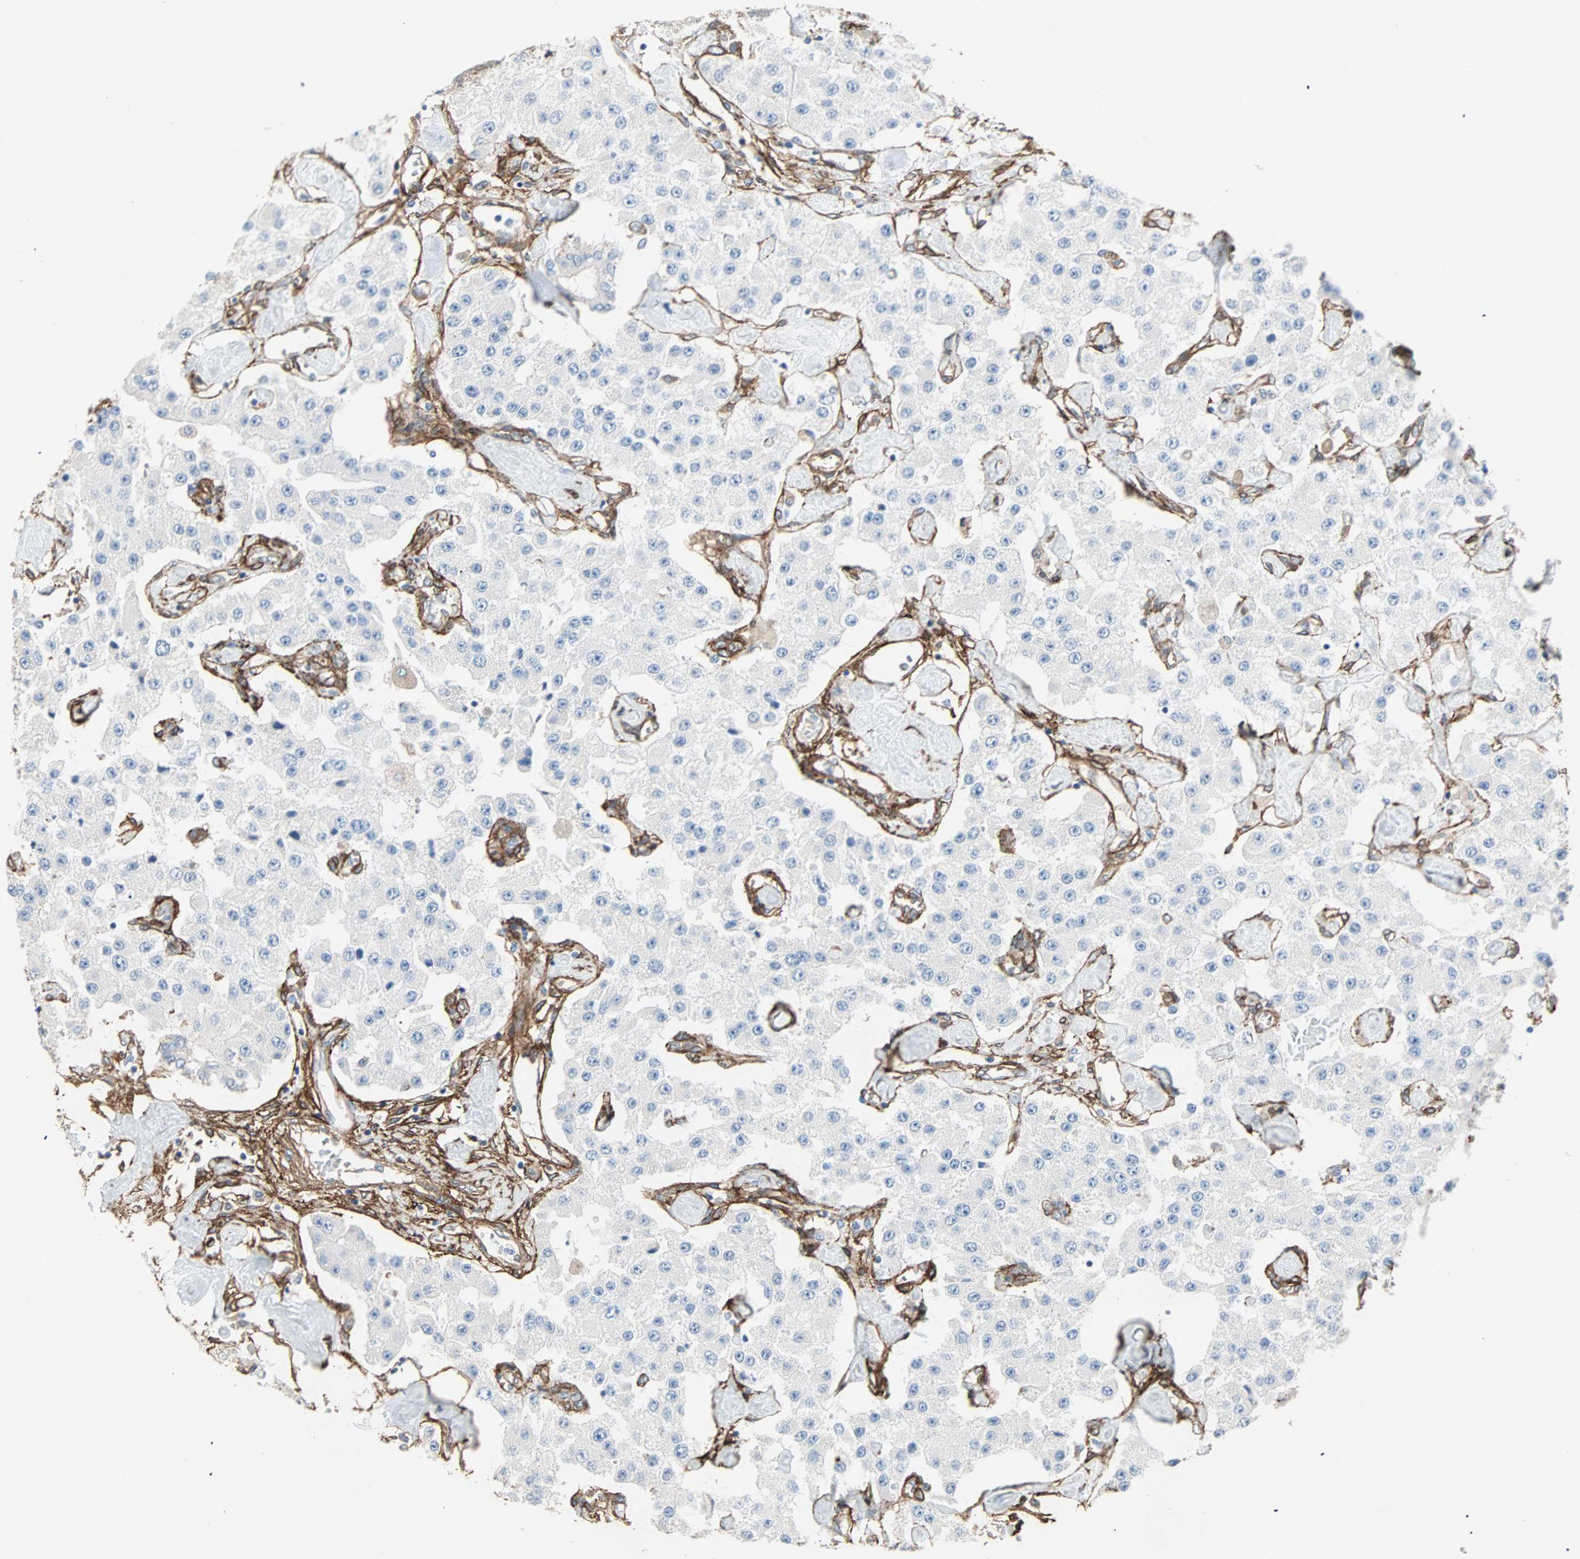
{"staining": {"intensity": "negative", "quantity": "none", "location": "none"}, "tissue": "carcinoid", "cell_type": "Tumor cells", "image_type": "cancer", "snomed": [{"axis": "morphology", "description": "Carcinoid, malignant, NOS"}, {"axis": "topography", "description": "Pancreas"}], "caption": "This image is of malignant carcinoid stained with immunohistochemistry (IHC) to label a protein in brown with the nuclei are counter-stained blue. There is no staining in tumor cells.", "gene": "EPB41L2", "patient": {"sex": "male", "age": 41}}